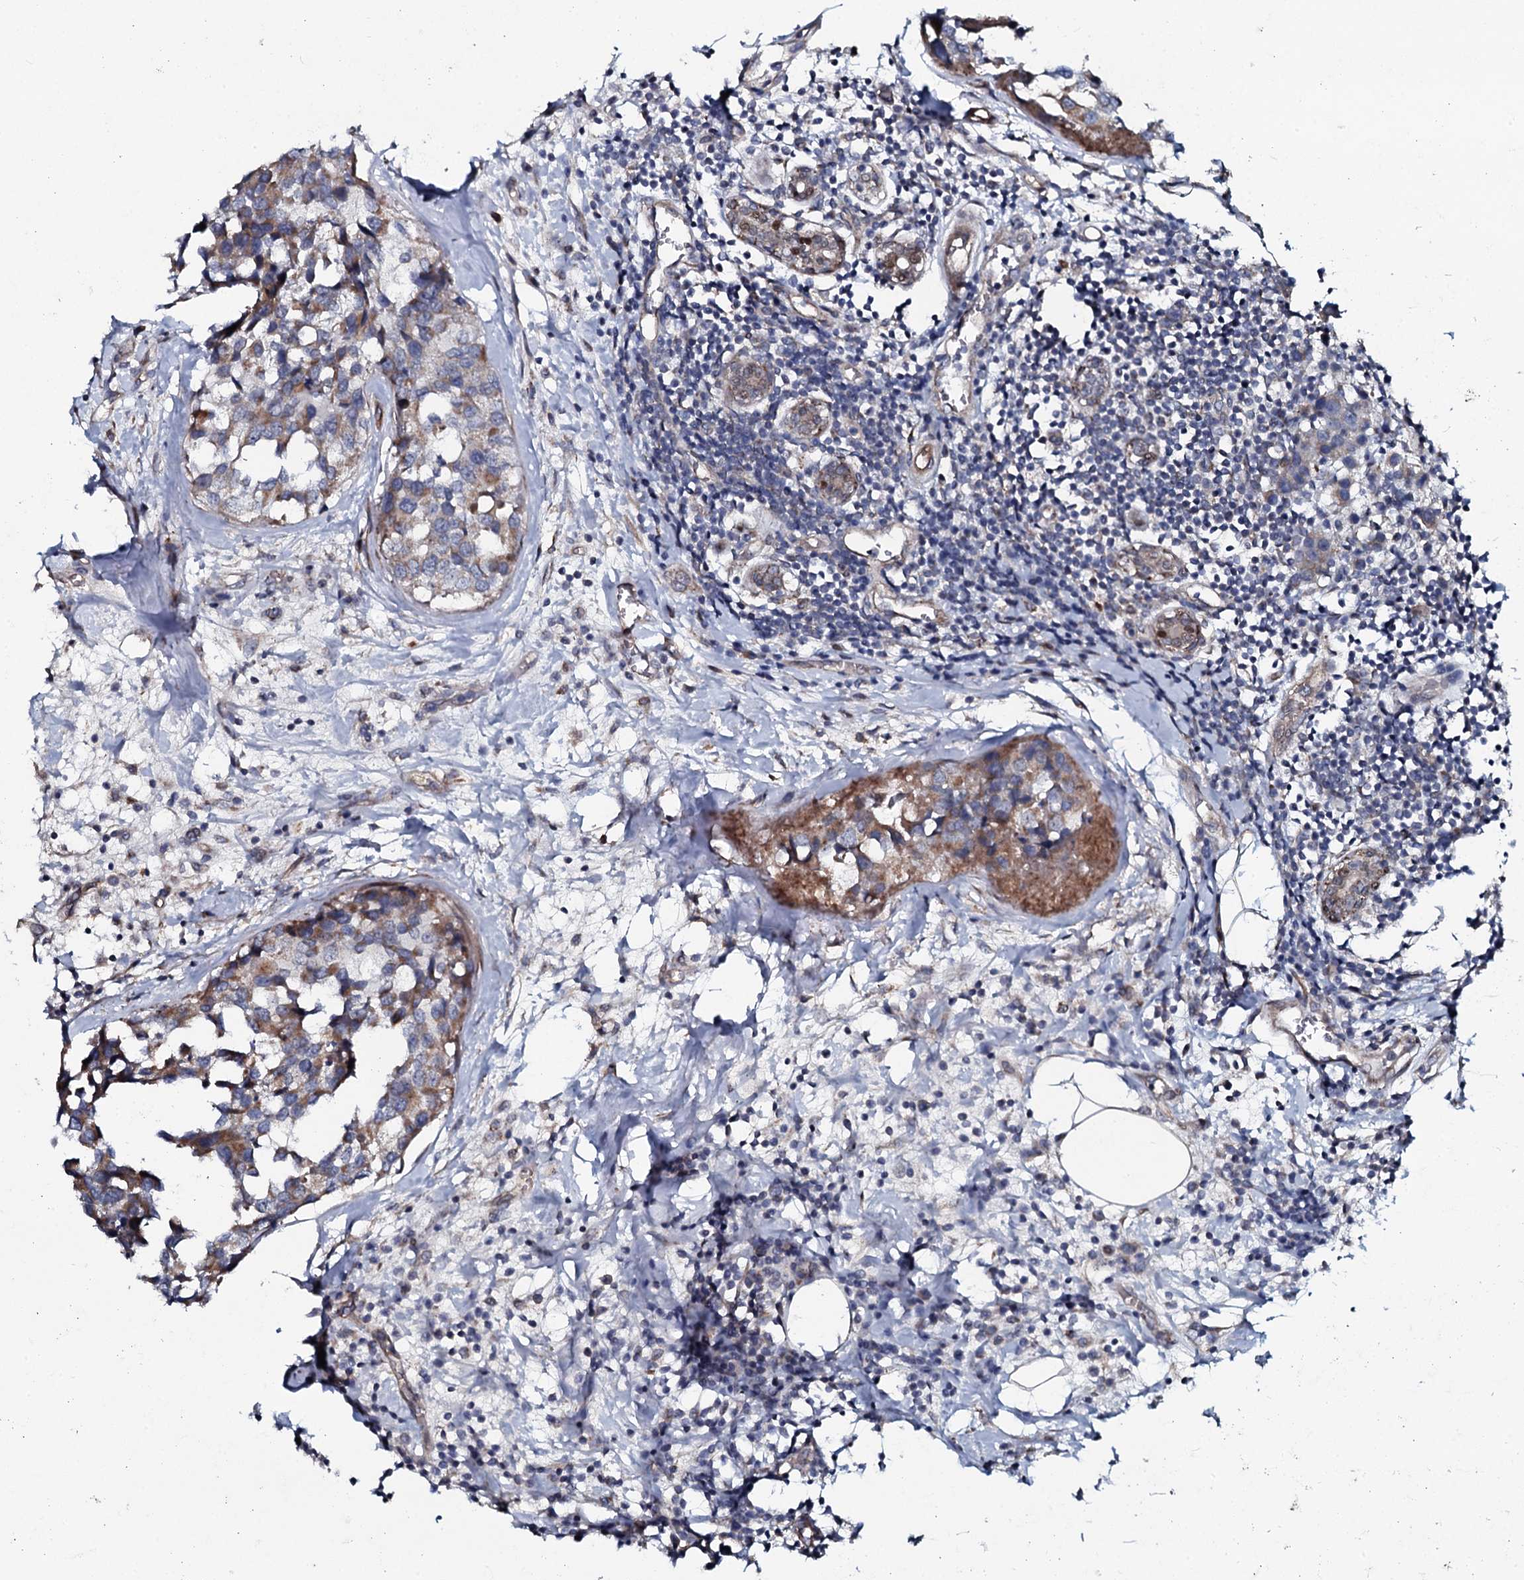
{"staining": {"intensity": "moderate", "quantity": "25%-75%", "location": "cytoplasmic/membranous"}, "tissue": "breast cancer", "cell_type": "Tumor cells", "image_type": "cancer", "snomed": [{"axis": "morphology", "description": "Lobular carcinoma"}, {"axis": "topography", "description": "Breast"}], "caption": "The photomicrograph shows immunohistochemical staining of breast cancer. There is moderate cytoplasmic/membranous expression is appreciated in about 25%-75% of tumor cells. (DAB = brown stain, brightfield microscopy at high magnification).", "gene": "KCTD4", "patient": {"sex": "female", "age": 59}}